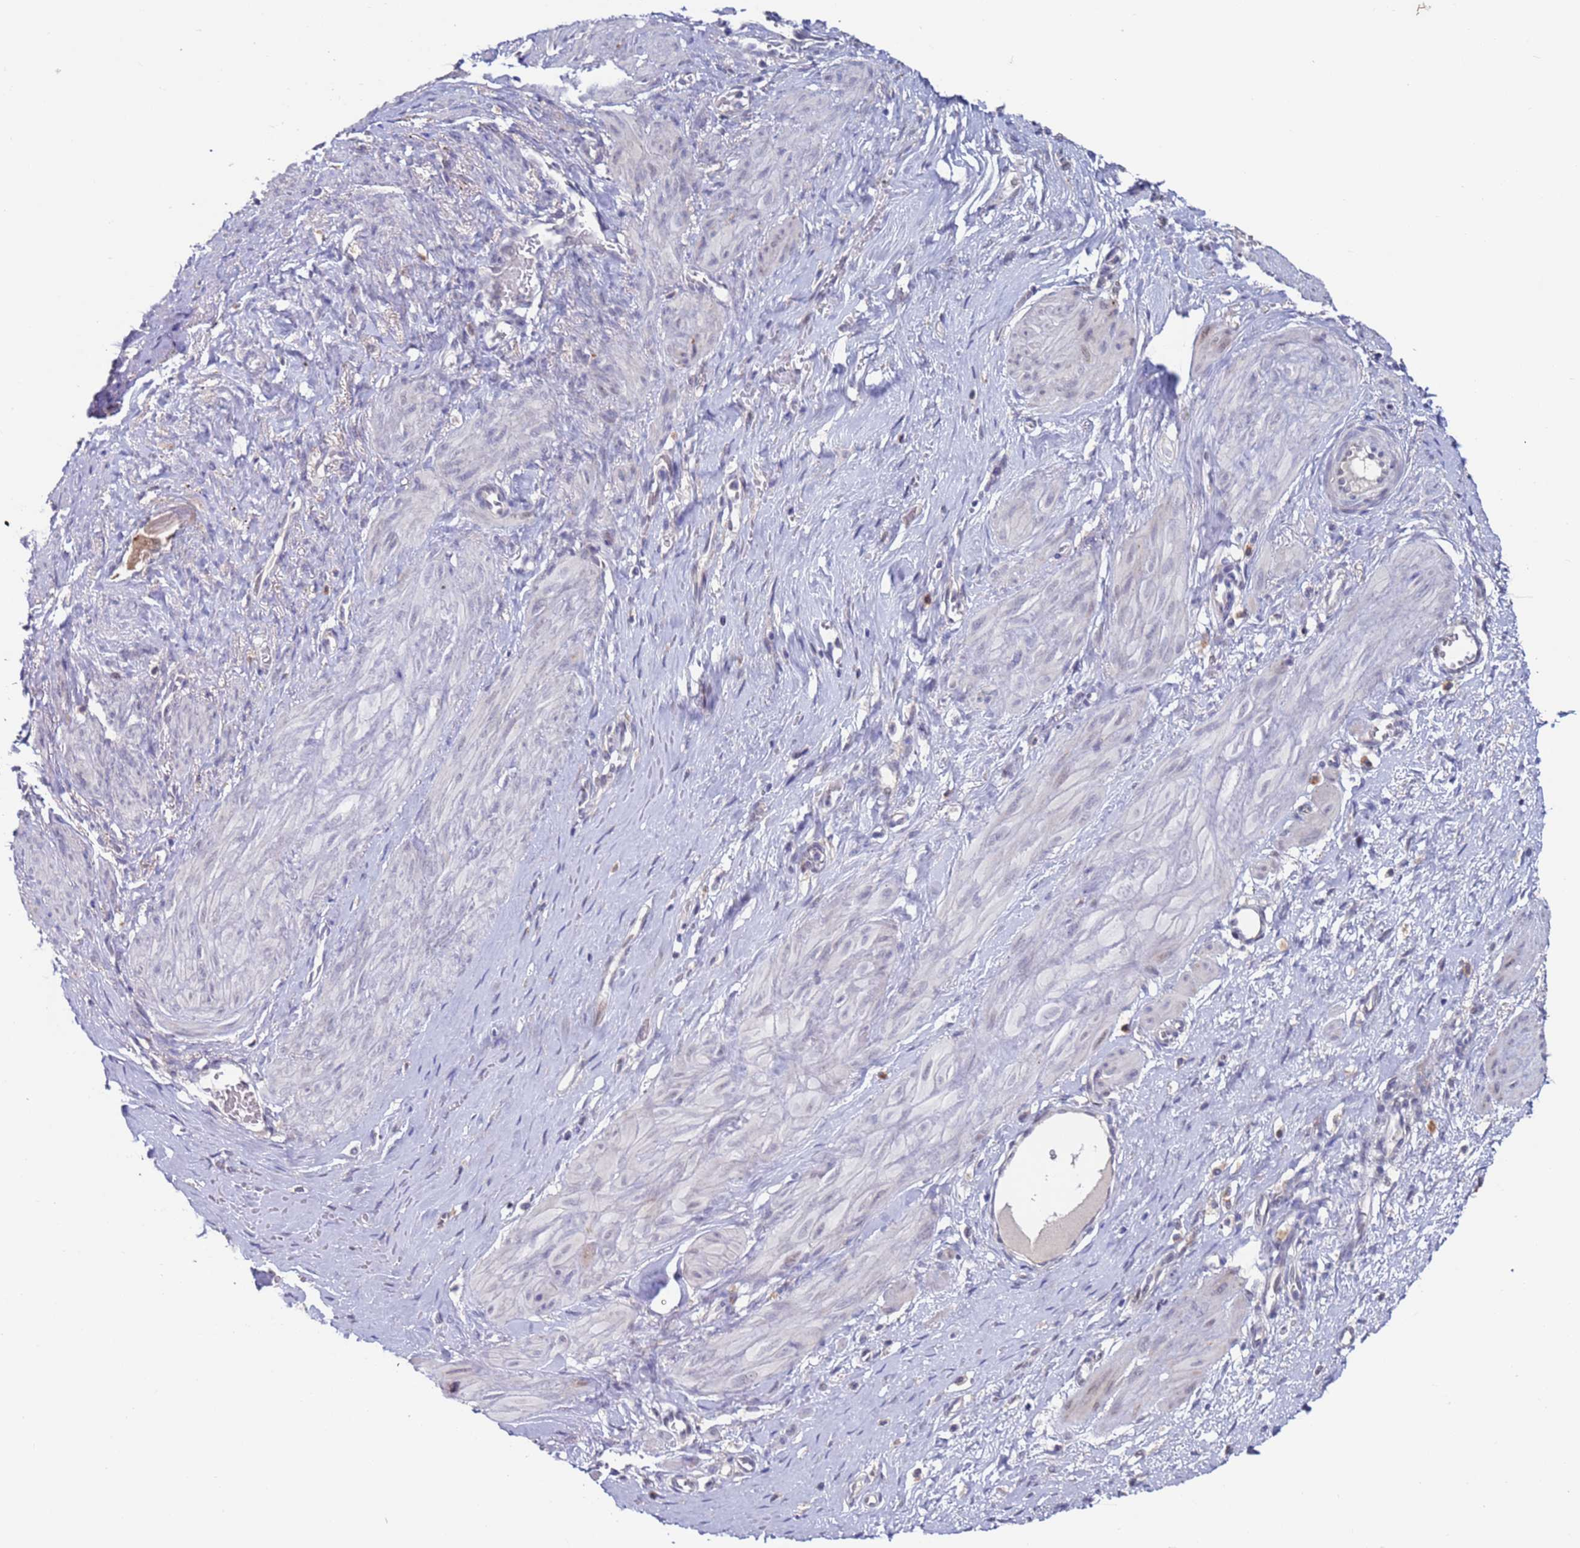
{"staining": {"intensity": "negative", "quantity": "none", "location": "none"}, "tissue": "smooth muscle", "cell_type": "Smooth muscle cells", "image_type": "normal", "snomed": [{"axis": "morphology", "description": "Normal tissue, NOS"}, {"axis": "topography", "description": "Endometrium"}], "caption": "The IHC histopathology image has no significant positivity in smooth muscle cells of smooth muscle. The staining was performed using DAB to visualize the protein expression in brown, while the nuclei were stained in blue with hematoxylin (Magnification: 20x).", "gene": "FBXO27", "patient": {"sex": "female", "age": 33}}